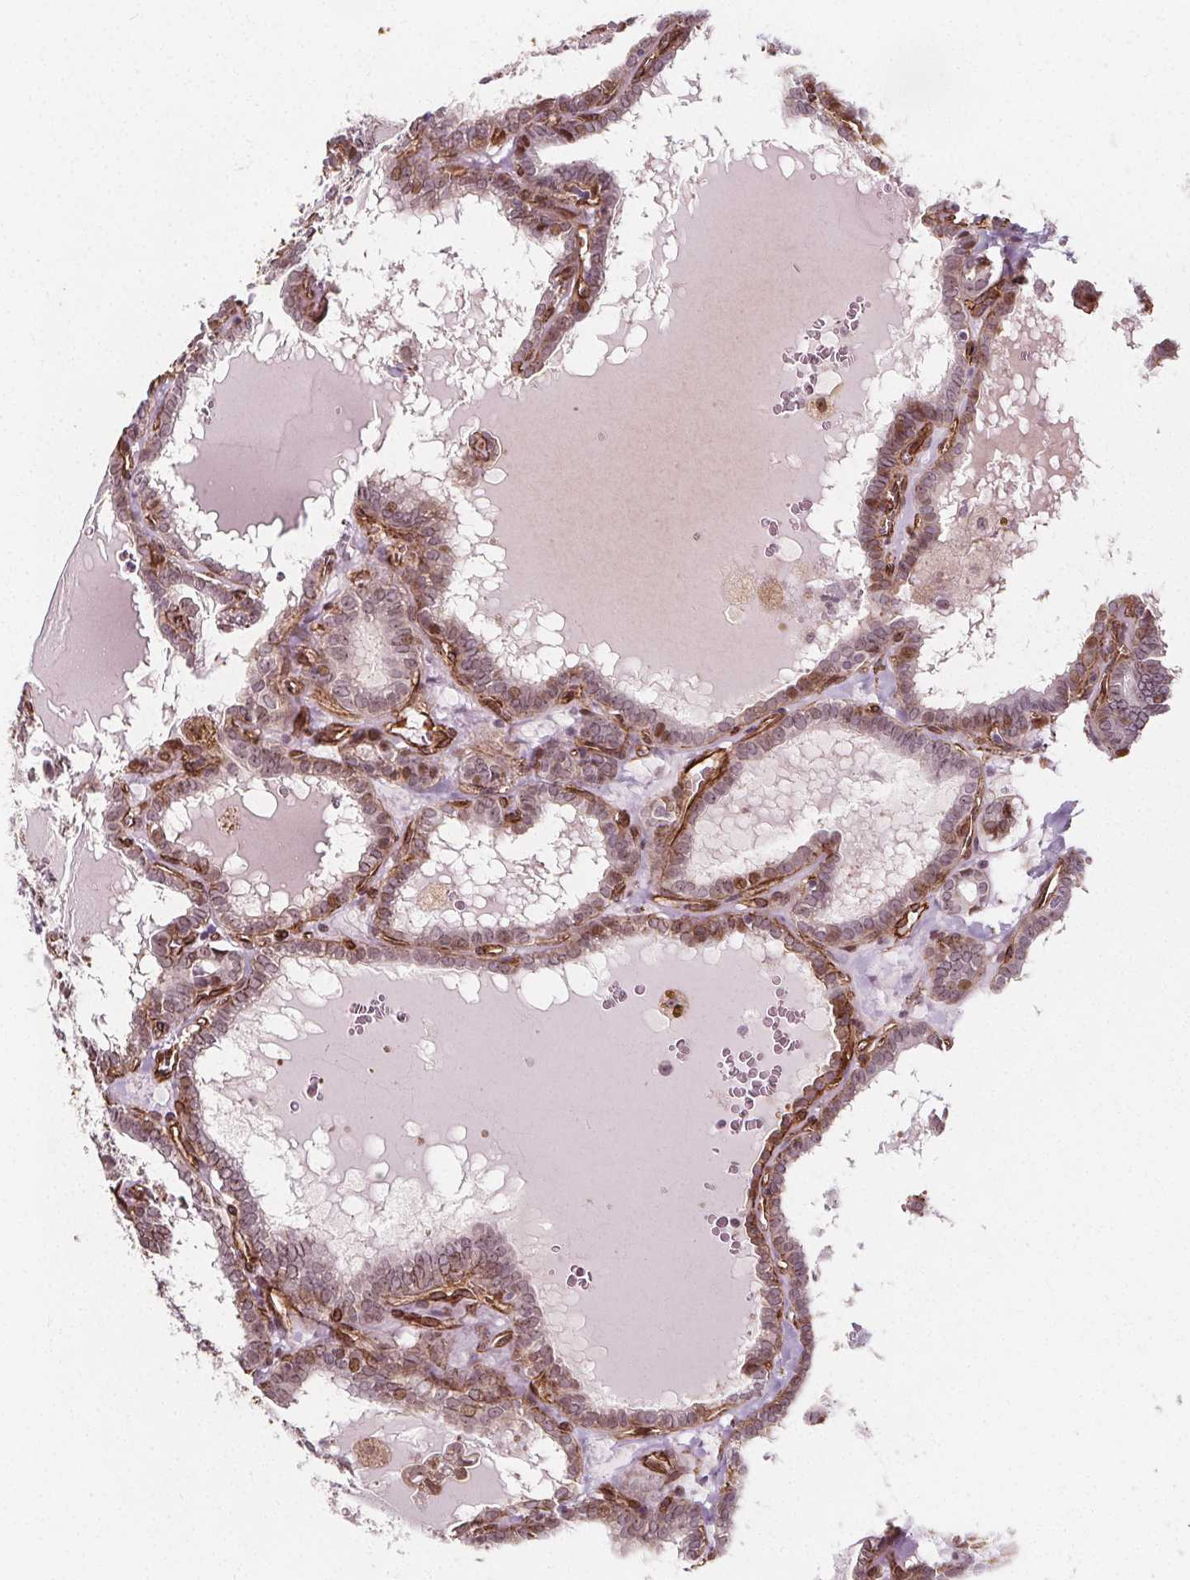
{"staining": {"intensity": "weak", "quantity": ">75%", "location": "nuclear"}, "tissue": "thyroid cancer", "cell_type": "Tumor cells", "image_type": "cancer", "snomed": [{"axis": "morphology", "description": "Papillary adenocarcinoma, NOS"}, {"axis": "topography", "description": "Thyroid gland"}], "caption": "A micrograph showing weak nuclear staining in approximately >75% of tumor cells in thyroid cancer (papillary adenocarcinoma), as visualized by brown immunohistochemical staining.", "gene": "HAS1", "patient": {"sex": "female", "age": 39}}